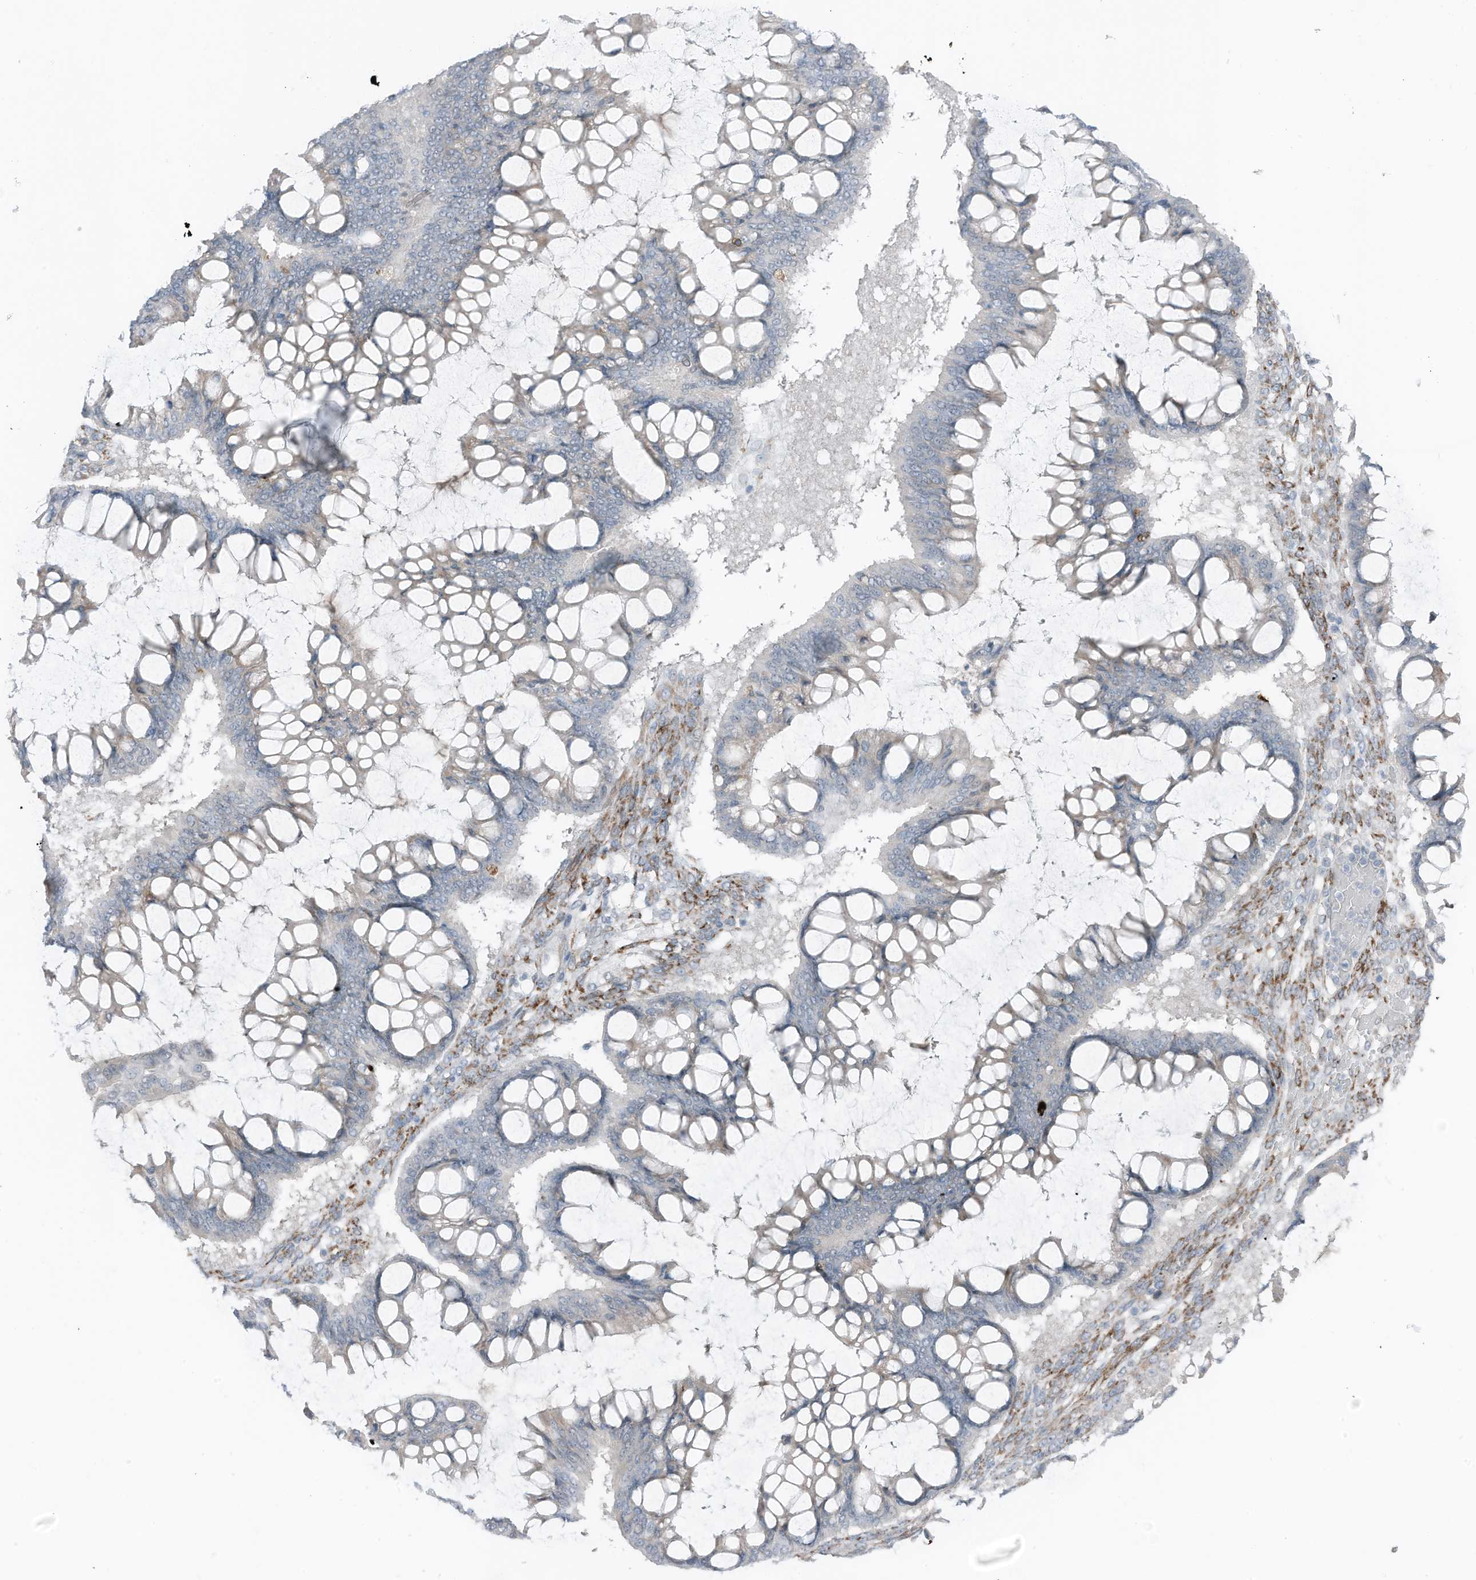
{"staining": {"intensity": "negative", "quantity": "none", "location": "none"}, "tissue": "ovarian cancer", "cell_type": "Tumor cells", "image_type": "cancer", "snomed": [{"axis": "morphology", "description": "Cystadenocarcinoma, mucinous, NOS"}, {"axis": "topography", "description": "Ovary"}], "caption": "Image shows no protein expression in tumor cells of ovarian mucinous cystadenocarcinoma tissue. The staining was performed using DAB to visualize the protein expression in brown, while the nuclei were stained in blue with hematoxylin (Magnification: 20x).", "gene": "ARHGEF33", "patient": {"sex": "female", "age": 73}}